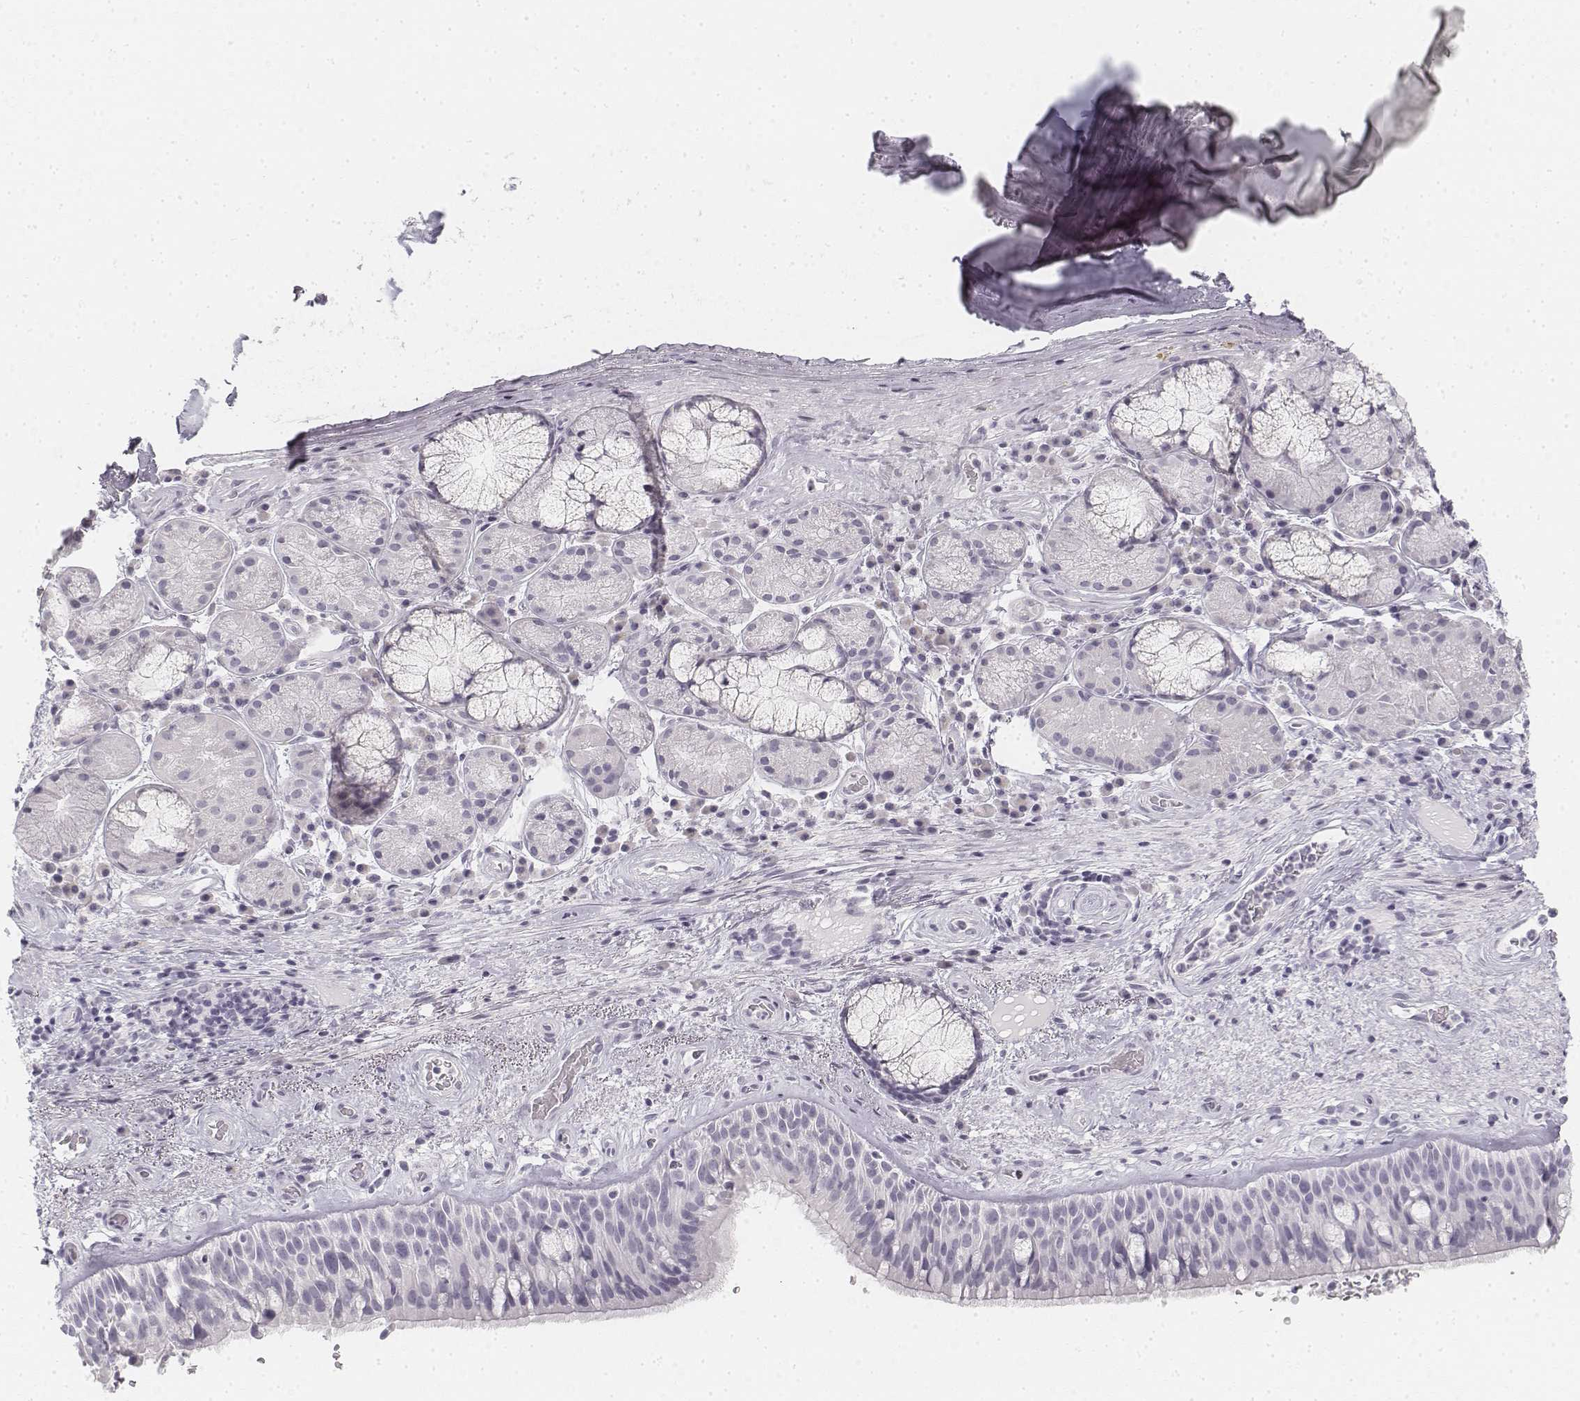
{"staining": {"intensity": "negative", "quantity": "none", "location": "none"}, "tissue": "bronchus", "cell_type": "Respiratory epithelial cells", "image_type": "normal", "snomed": [{"axis": "morphology", "description": "Normal tissue, NOS"}, {"axis": "topography", "description": "Bronchus"}], "caption": "This is an immunohistochemistry photomicrograph of normal human bronchus. There is no positivity in respiratory epithelial cells.", "gene": "KRT25", "patient": {"sex": "male", "age": 48}}